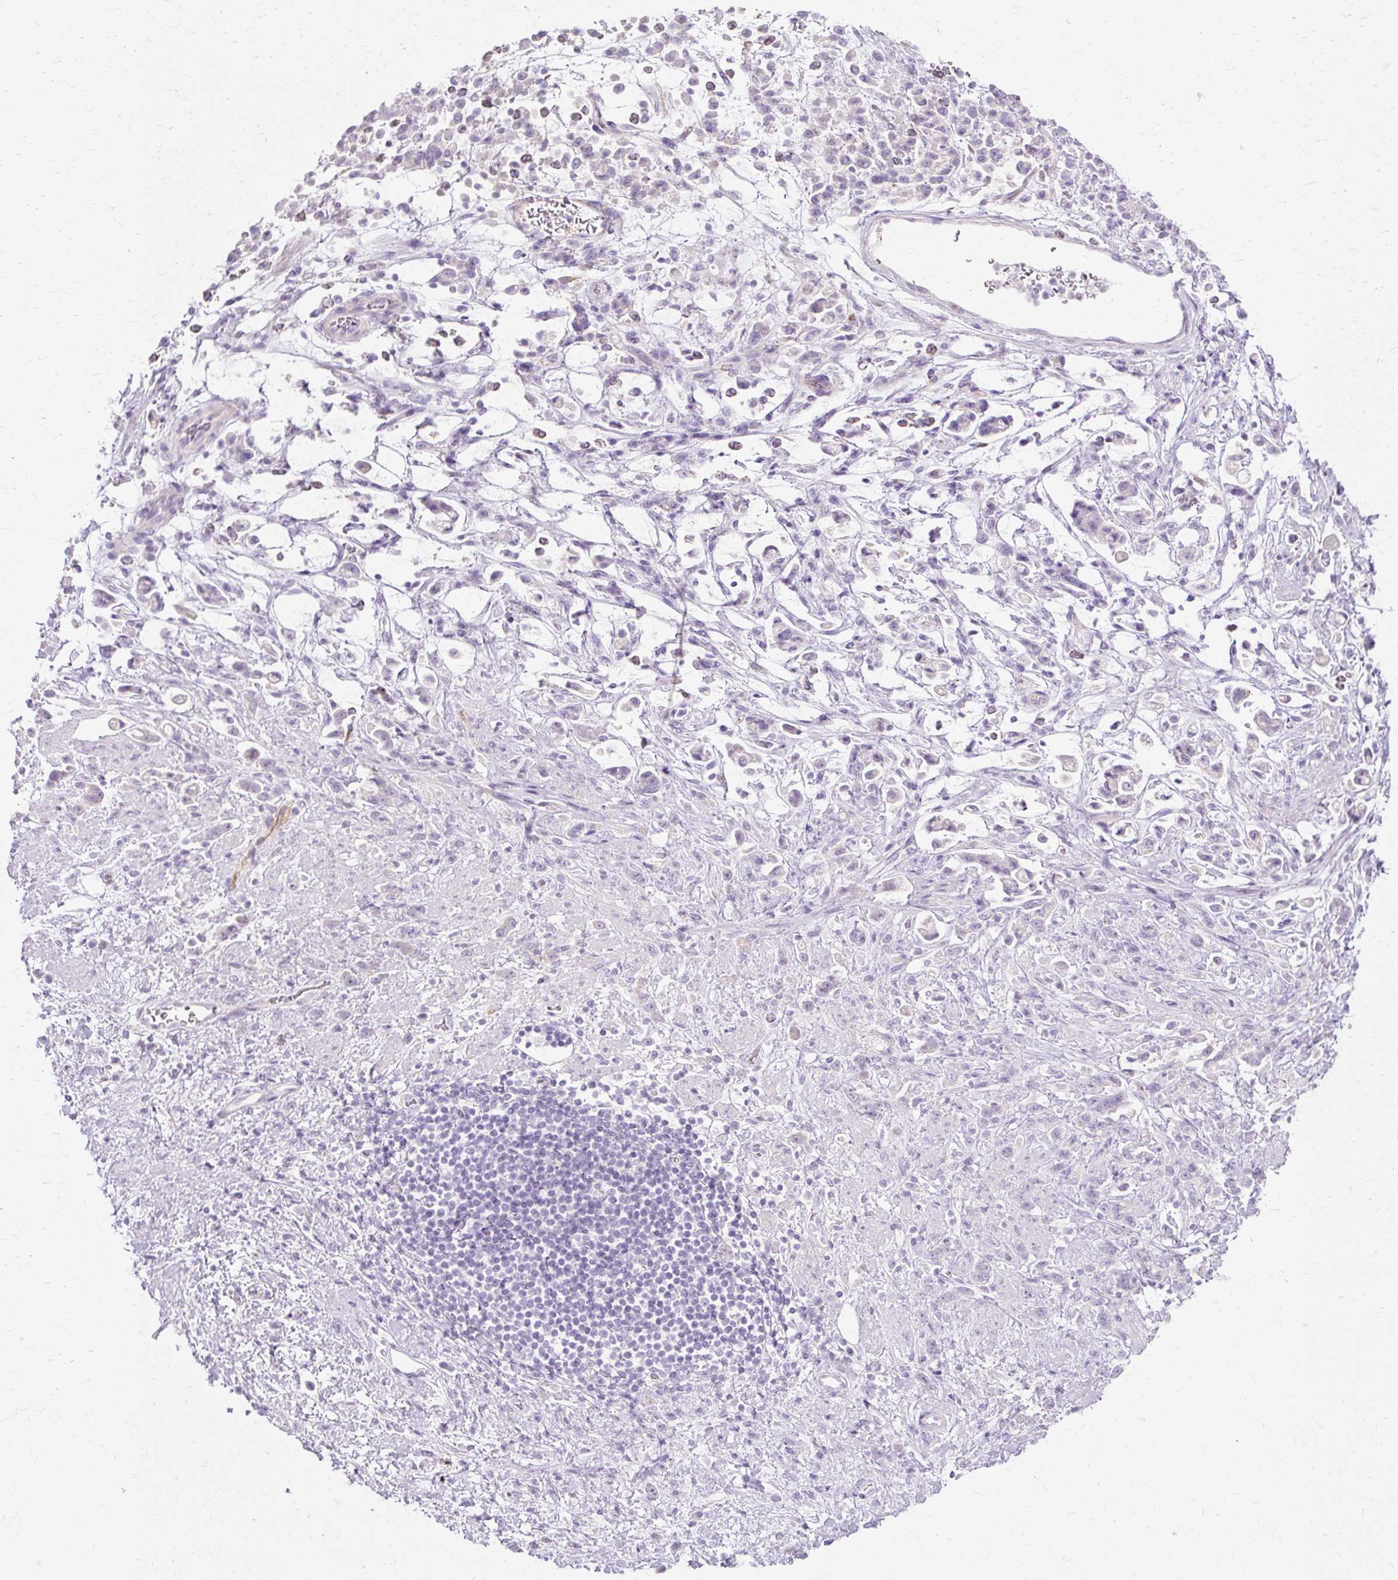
{"staining": {"intensity": "negative", "quantity": "none", "location": "none"}, "tissue": "stomach cancer", "cell_type": "Tumor cells", "image_type": "cancer", "snomed": [{"axis": "morphology", "description": "Adenocarcinoma, NOS"}, {"axis": "topography", "description": "Stomach"}], "caption": "IHC micrograph of neoplastic tissue: adenocarcinoma (stomach) stained with DAB exhibits no significant protein positivity in tumor cells.", "gene": "HSD11B1", "patient": {"sex": "female", "age": 60}}